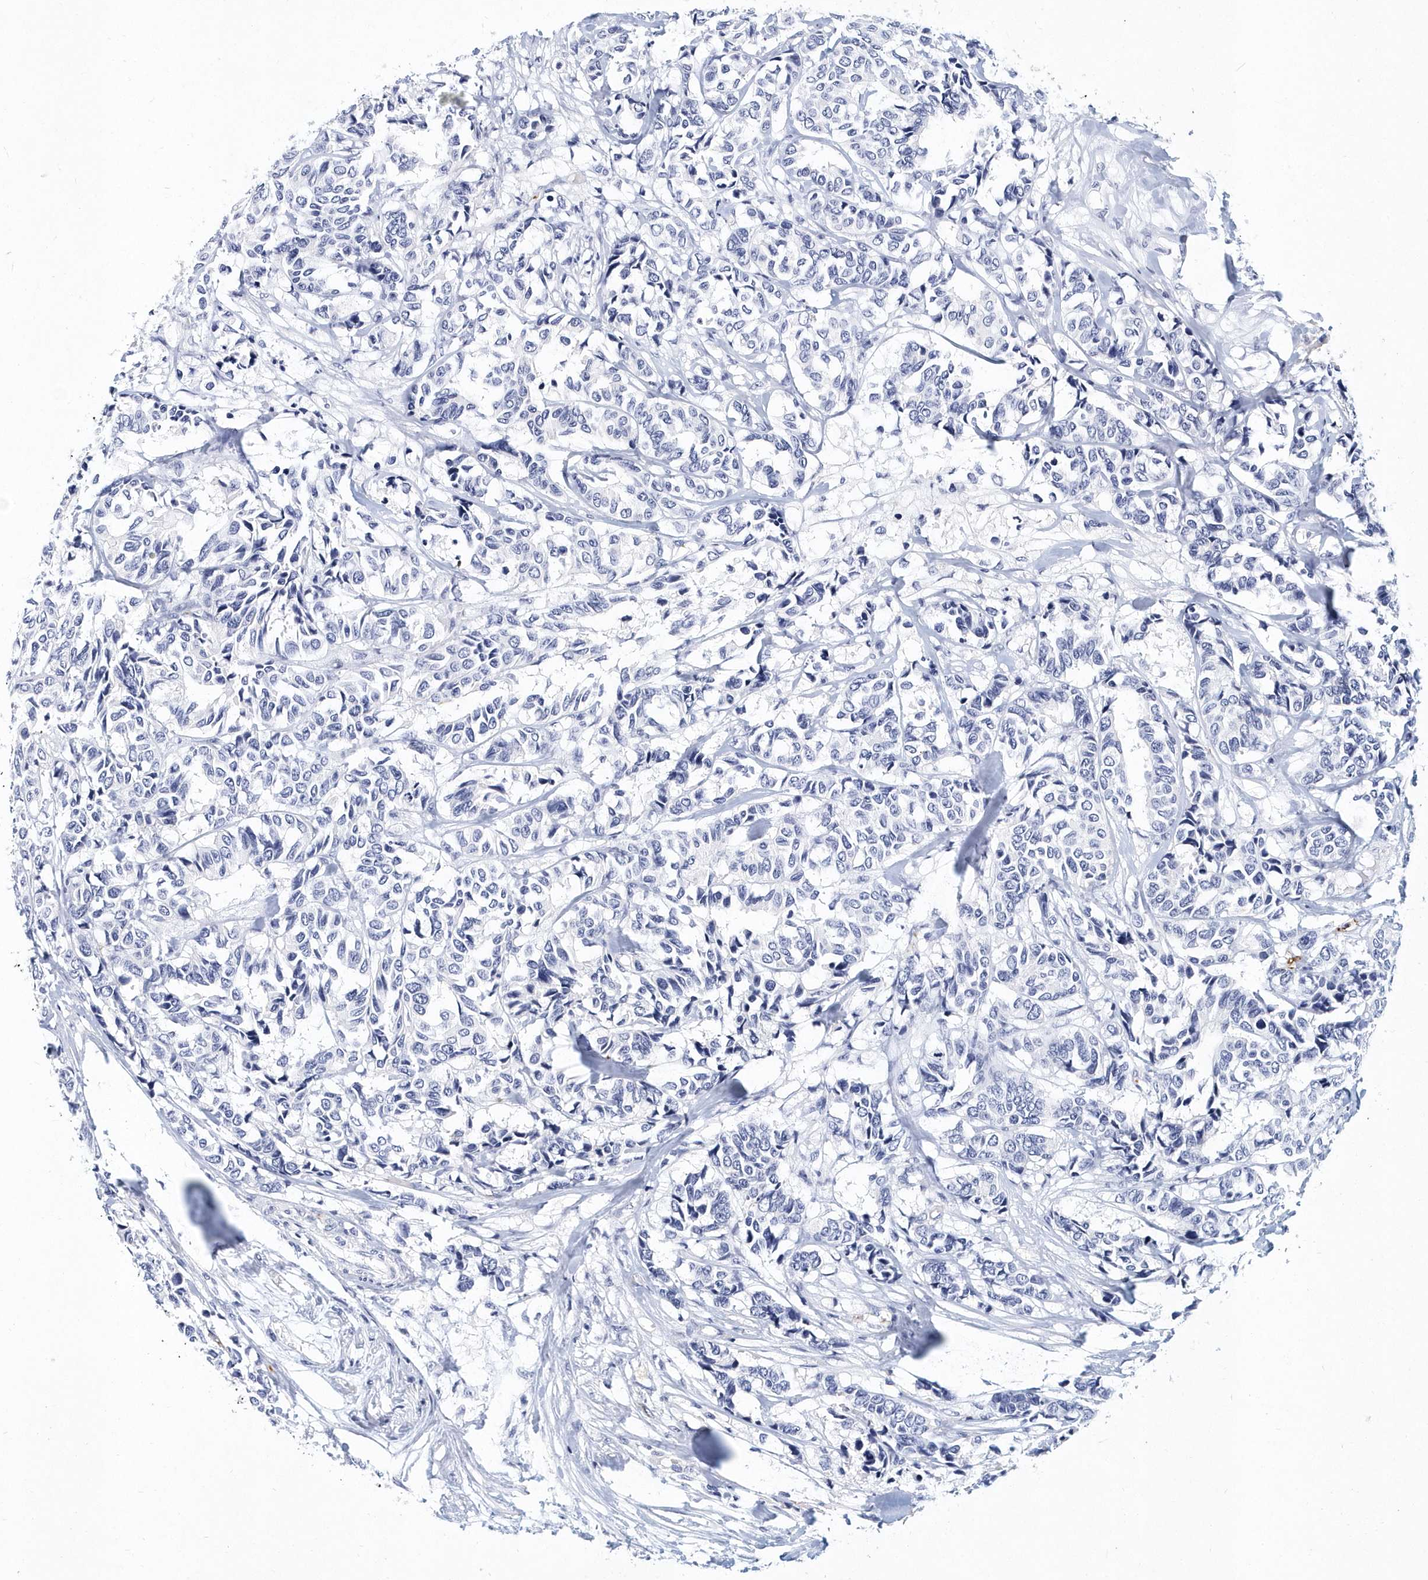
{"staining": {"intensity": "negative", "quantity": "none", "location": "none"}, "tissue": "breast cancer", "cell_type": "Tumor cells", "image_type": "cancer", "snomed": [{"axis": "morphology", "description": "Duct carcinoma"}, {"axis": "topography", "description": "Breast"}], "caption": "This is an IHC image of human breast intraductal carcinoma. There is no expression in tumor cells.", "gene": "ITGA2B", "patient": {"sex": "female", "age": 87}}